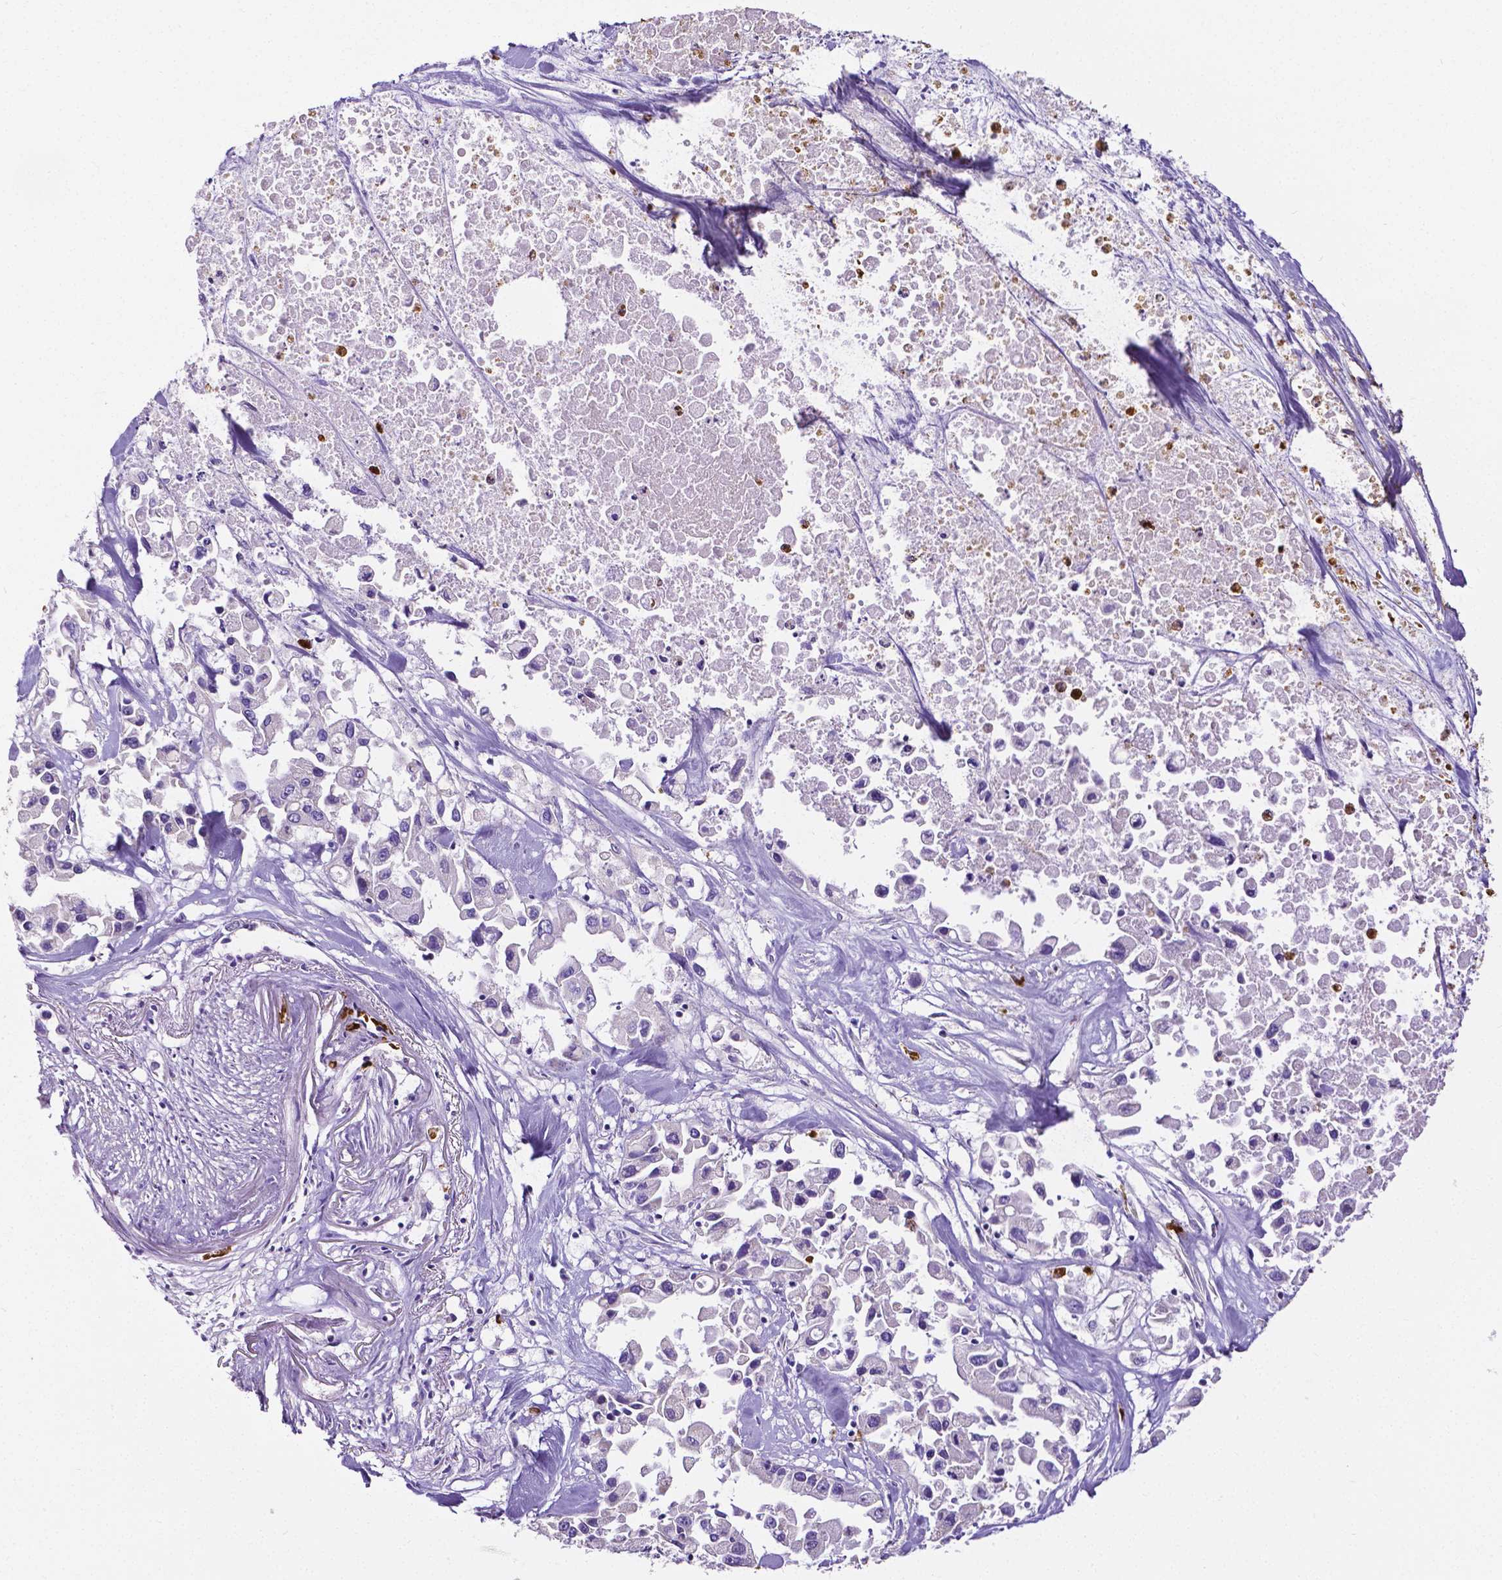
{"staining": {"intensity": "negative", "quantity": "none", "location": "none"}, "tissue": "pancreatic cancer", "cell_type": "Tumor cells", "image_type": "cancer", "snomed": [{"axis": "morphology", "description": "Adenocarcinoma, NOS"}, {"axis": "topography", "description": "Pancreas"}], "caption": "High magnification brightfield microscopy of pancreatic adenocarcinoma stained with DAB (3,3'-diaminobenzidine) (brown) and counterstained with hematoxylin (blue): tumor cells show no significant expression.", "gene": "MMP9", "patient": {"sex": "female", "age": 83}}